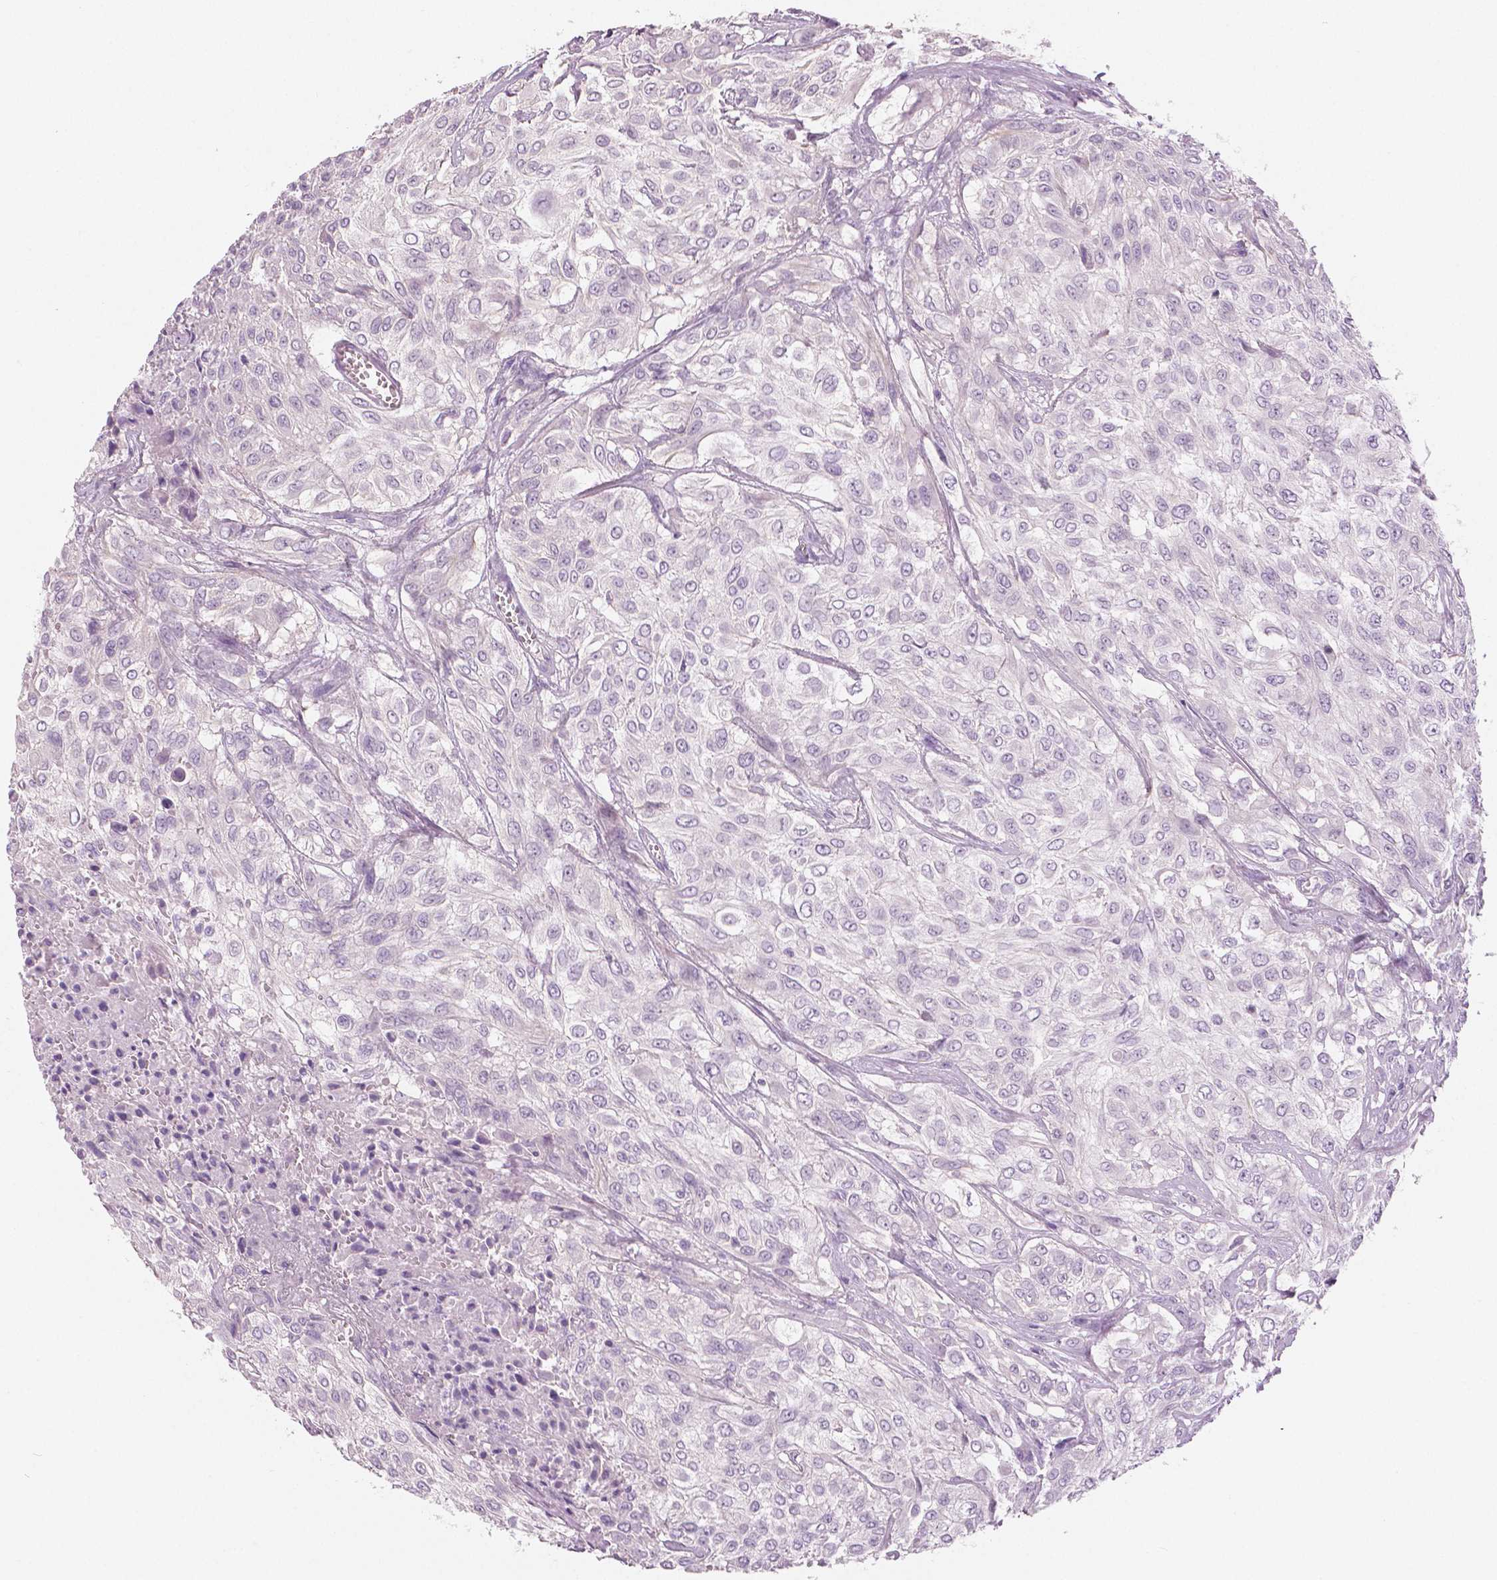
{"staining": {"intensity": "negative", "quantity": "none", "location": "none"}, "tissue": "urothelial cancer", "cell_type": "Tumor cells", "image_type": "cancer", "snomed": [{"axis": "morphology", "description": "Urothelial carcinoma, High grade"}, {"axis": "topography", "description": "Urinary bladder"}], "caption": "Urothelial cancer stained for a protein using immunohistochemistry displays no staining tumor cells.", "gene": "SLC24A1", "patient": {"sex": "male", "age": 57}}